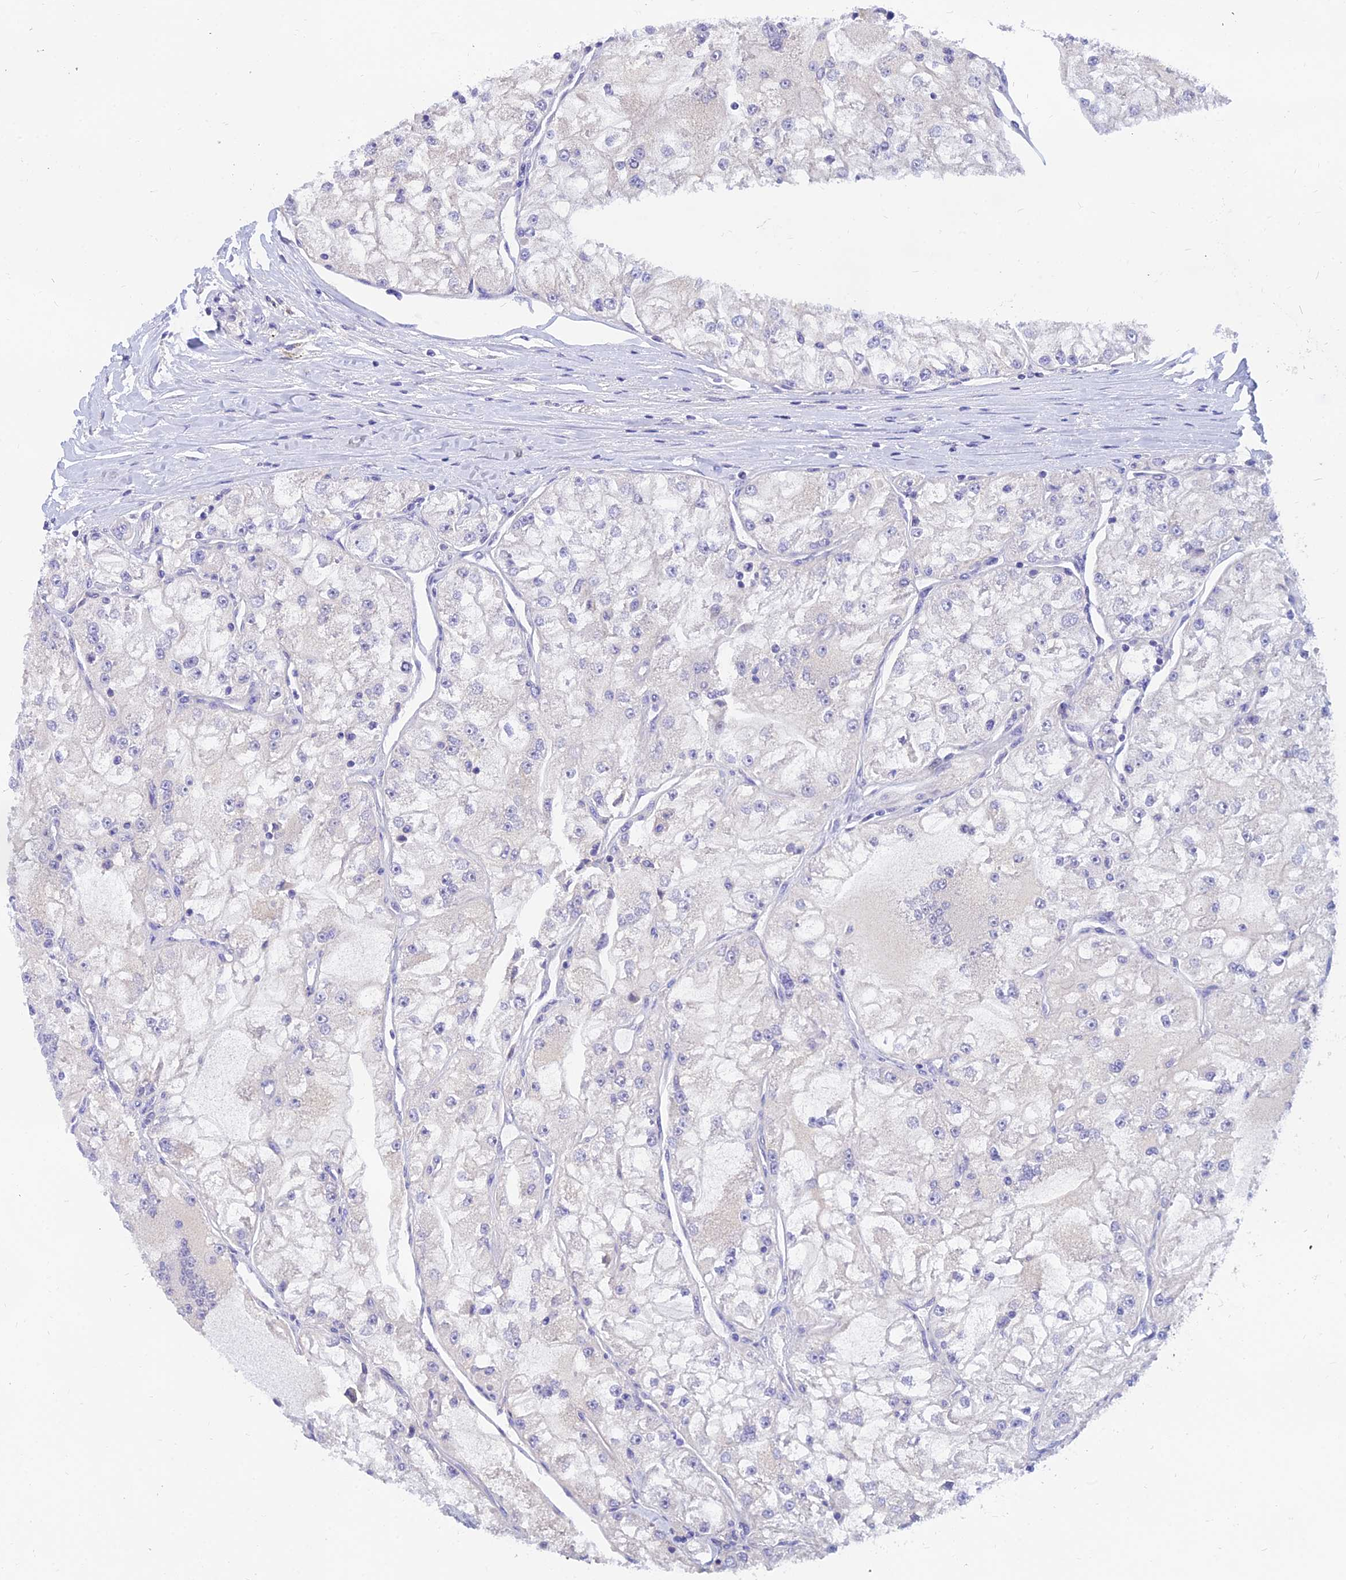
{"staining": {"intensity": "negative", "quantity": "none", "location": "none"}, "tissue": "renal cancer", "cell_type": "Tumor cells", "image_type": "cancer", "snomed": [{"axis": "morphology", "description": "Adenocarcinoma, NOS"}, {"axis": "topography", "description": "Kidney"}], "caption": "The immunohistochemistry histopathology image has no significant staining in tumor cells of renal cancer tissue. (DAB IHC with hematoxylin counter stain).", "gene": "TMEM161B", "patient": {"sex": "female", "age": 72}}